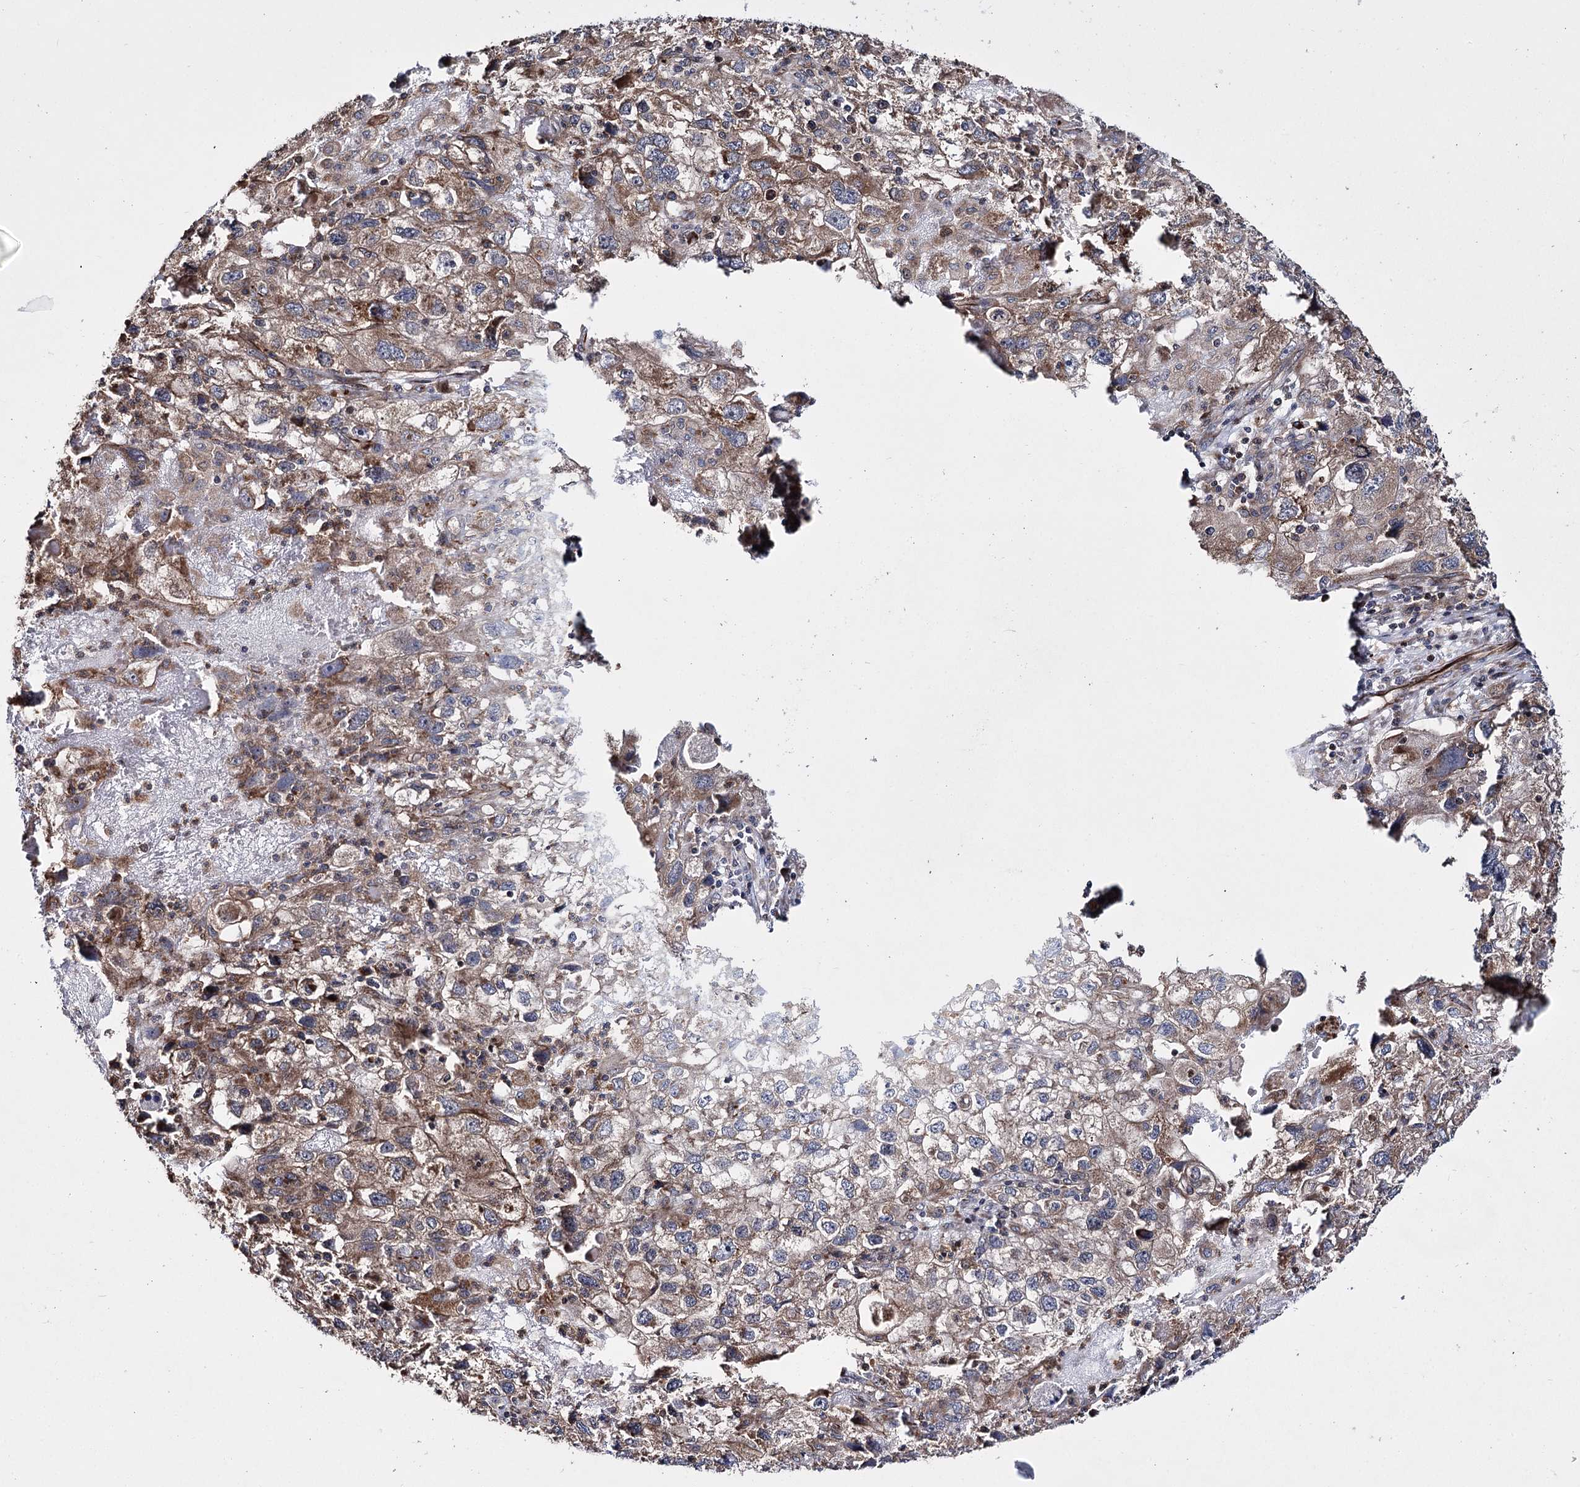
{"staining": {"intensity": "moderate", "quantity": ">75%", "location": "cytoplasmic/membranous"}, "tissue": "endometrial cancer", "cell_type": "Tumor cells", "image_type": "cancer", "snomed": [{"axis": "morphology", "description": "Adenocarcinoma, NOS"}, {"axis": "topography", "description": "Endometrium"}], "caption": "IHC of human endometrial cancer (adenocarcinoma) demonstrates medium levels of moderate cytoplasmic/membranous positivity in approximately >75% of tumor cells.", "gene": "HECTD2", "patient": {"sex": "female", "age": 49}}